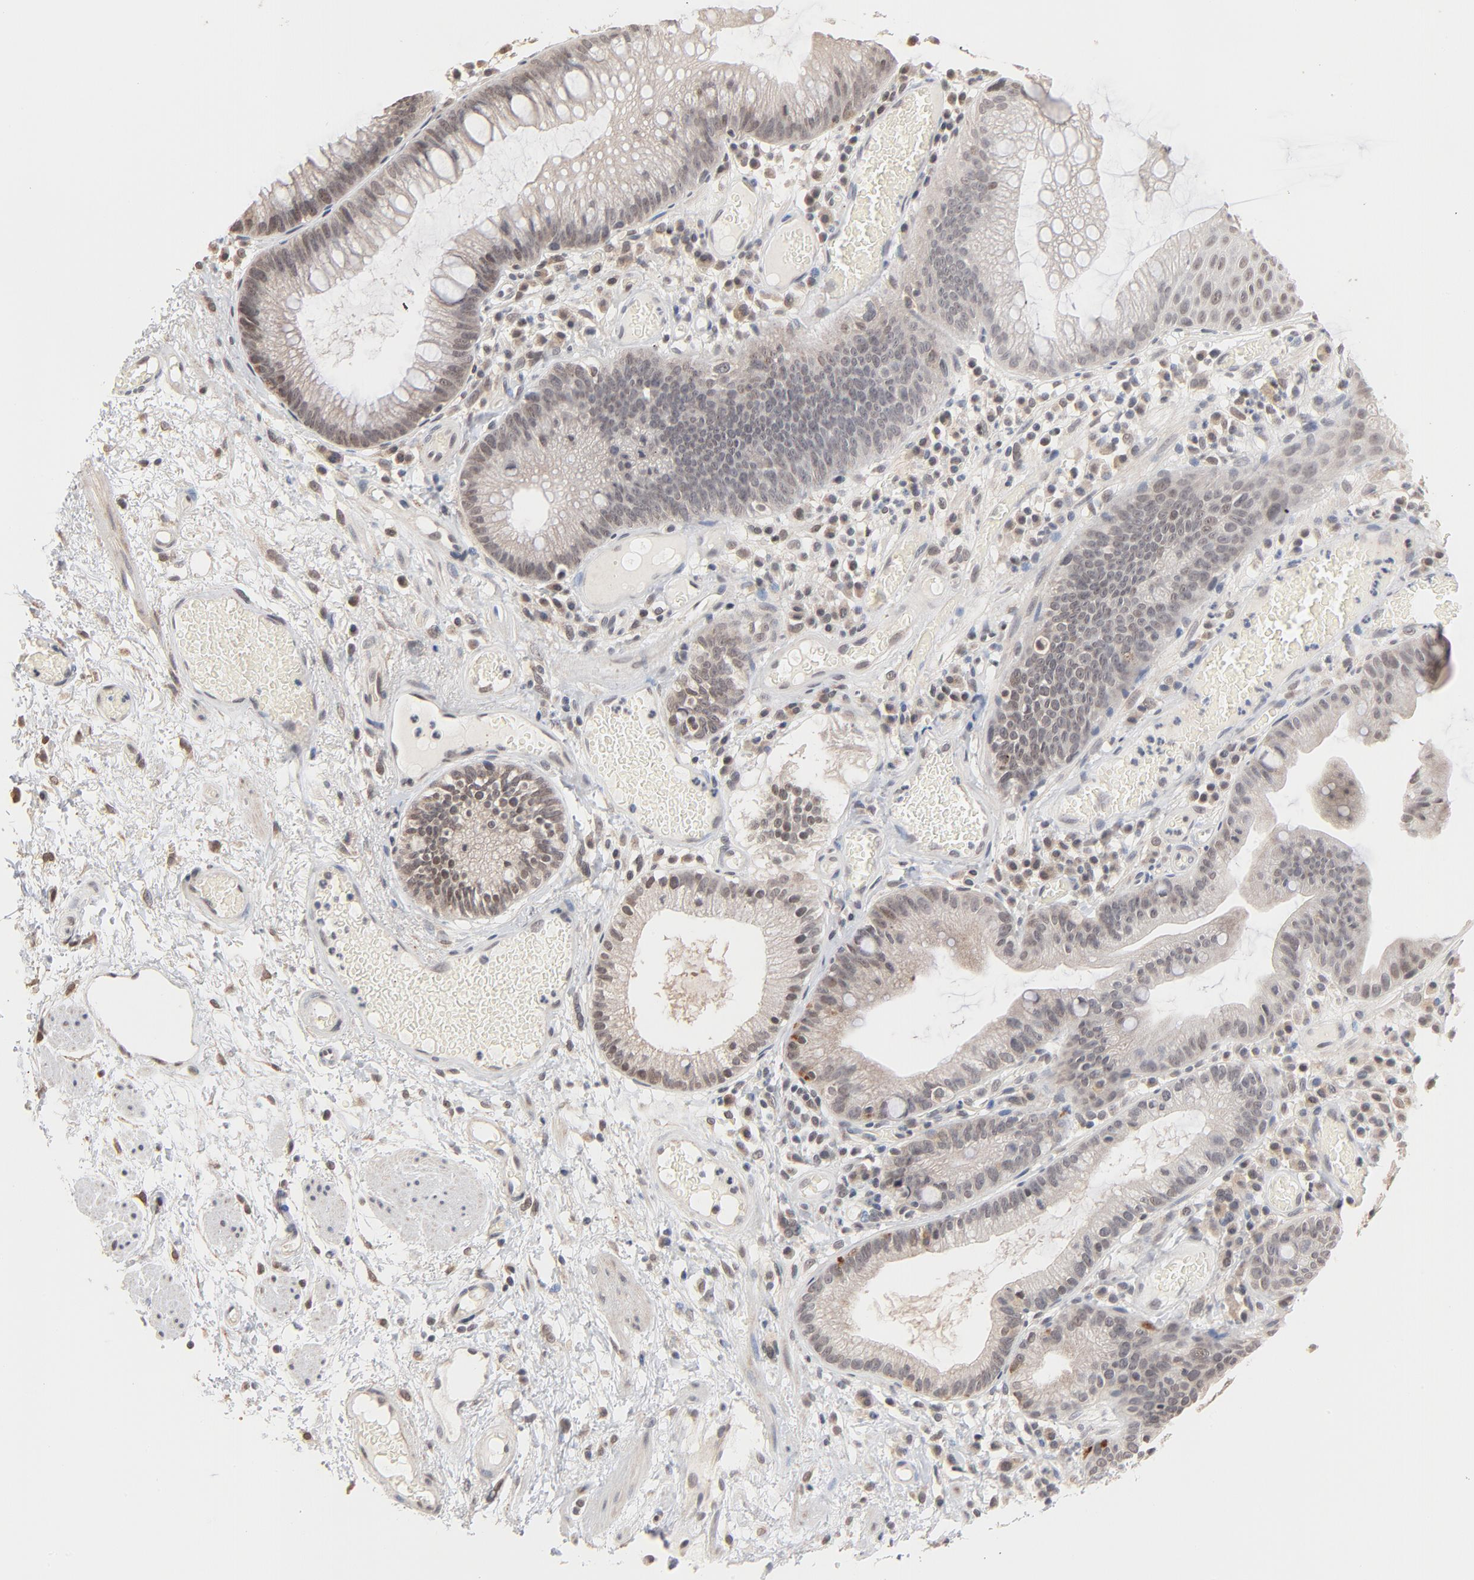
{"staining": {"intensity": "weak", "quantity": "<25%", "location": "cytoplasmic/membranous"}, "tissue": "skin", "cell_type": "Epidermal cells", "image_type": "normal", "snomed": [{"axis": "morphology", "description": "Normal tissue, NOS"}, {"axis": "morphology", "description": "Hemorrhoids"}, {"axis": "morphology", "description": "Inflammation, NOS"}, {"axis": "topography", "description": "Anal"}], "caption": "The immunohistochemistry image has no significant expression in epidermal cells of skin.", "gene": "MSL2", "patient": {"sex": "male", "age": 60}}